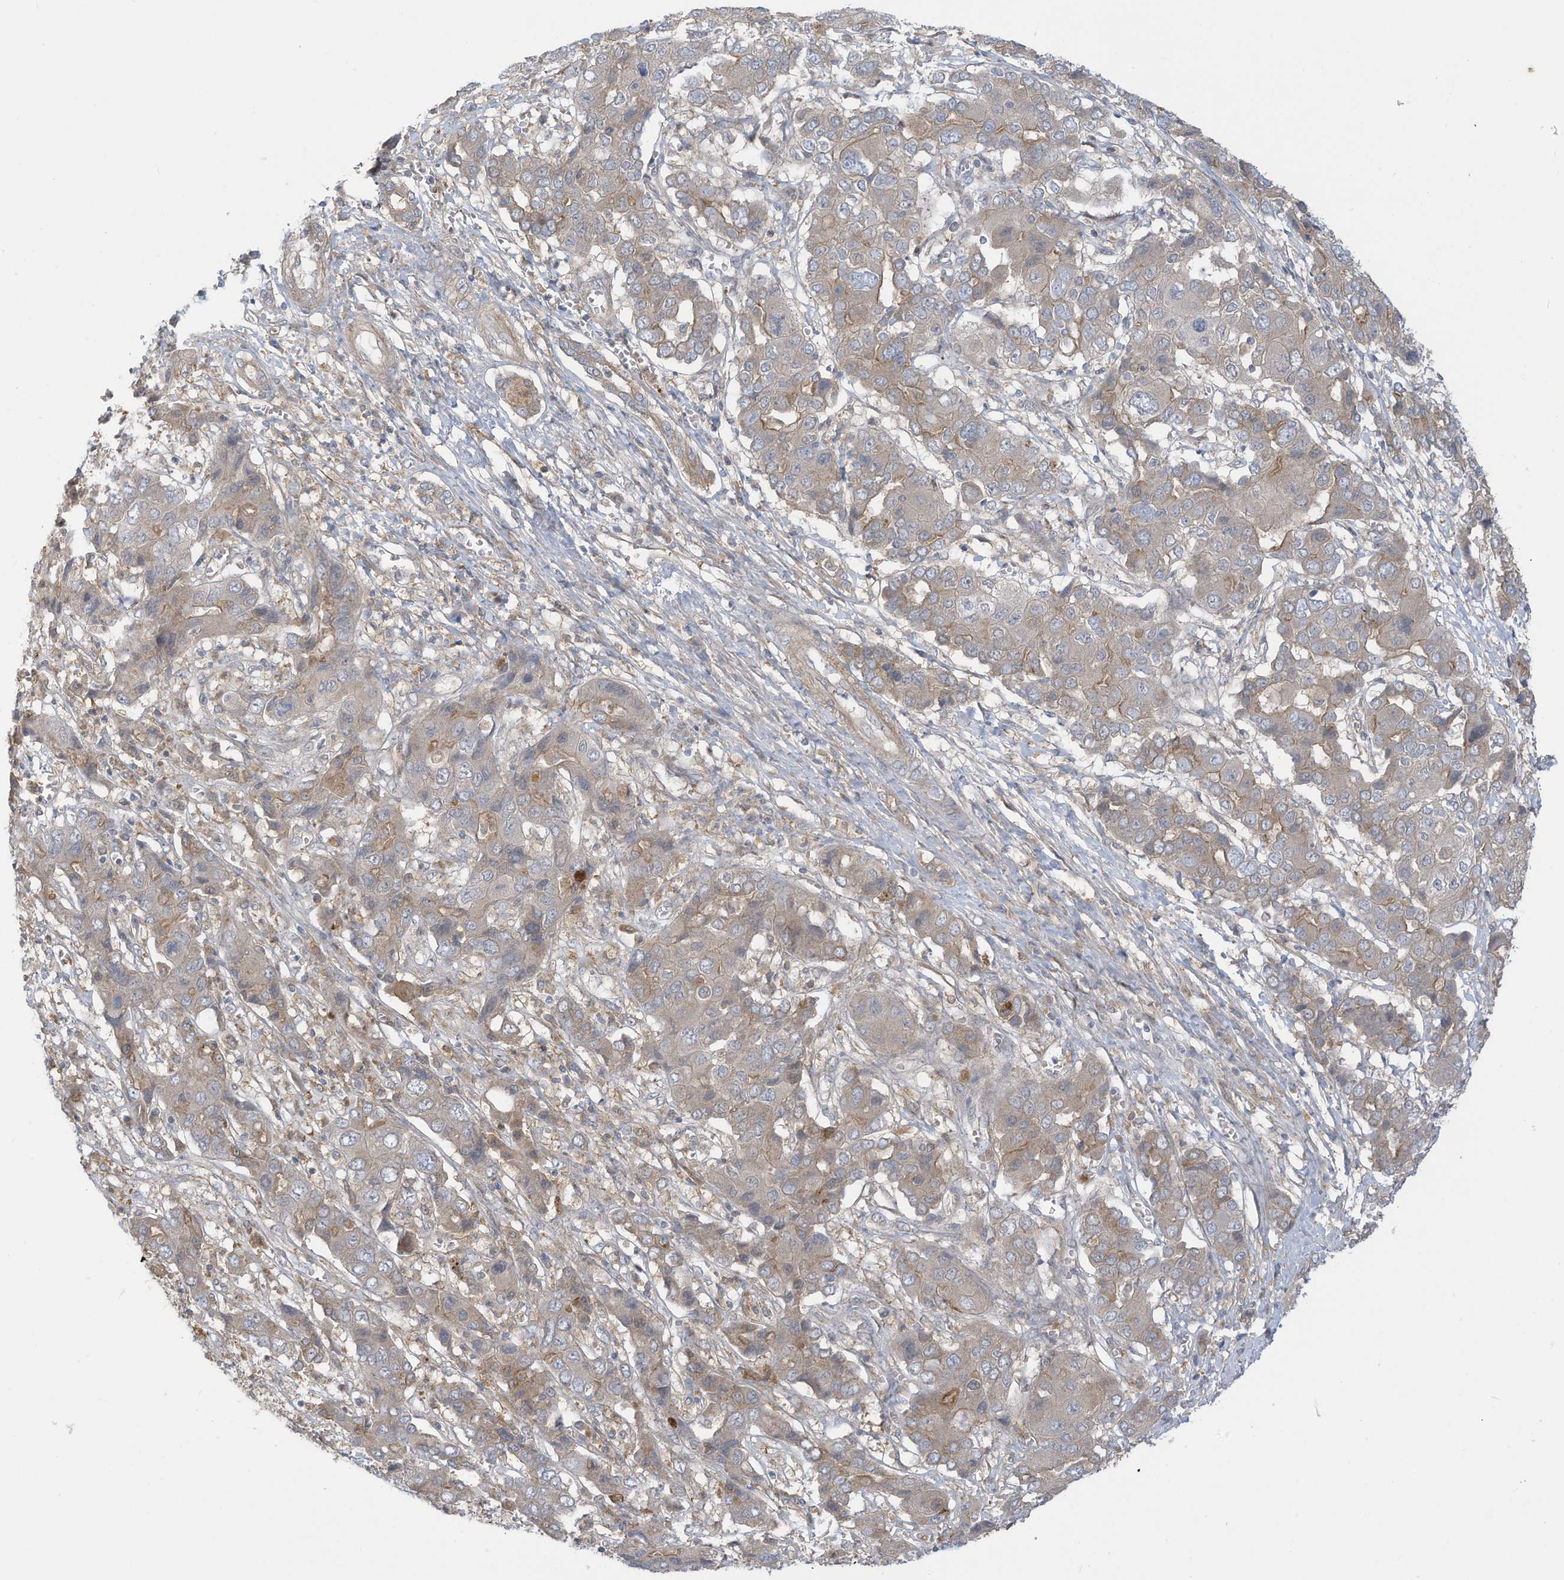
{"staining": {"intensity": "weak", "quantity": "25%-75%", "location": "cytoplasmic/membranous"}, "tissue": "liver cancer", "cell_type": "Tumor cells", "image_type": "cancer", "snomed": [{"axis": "morphology", "description": "Cholangiocarcinoma"}, {"axis": "topography", "description": "Liver"}], "caption": "Protein analysis of liver cancer (cholangiocarcinoma) tissue shows weak cytoplasmic/membranous positivity in about 25%-75% of tumor cells.", "gene": "ADI1", "patient": {"sex": "male", "age": 67}}